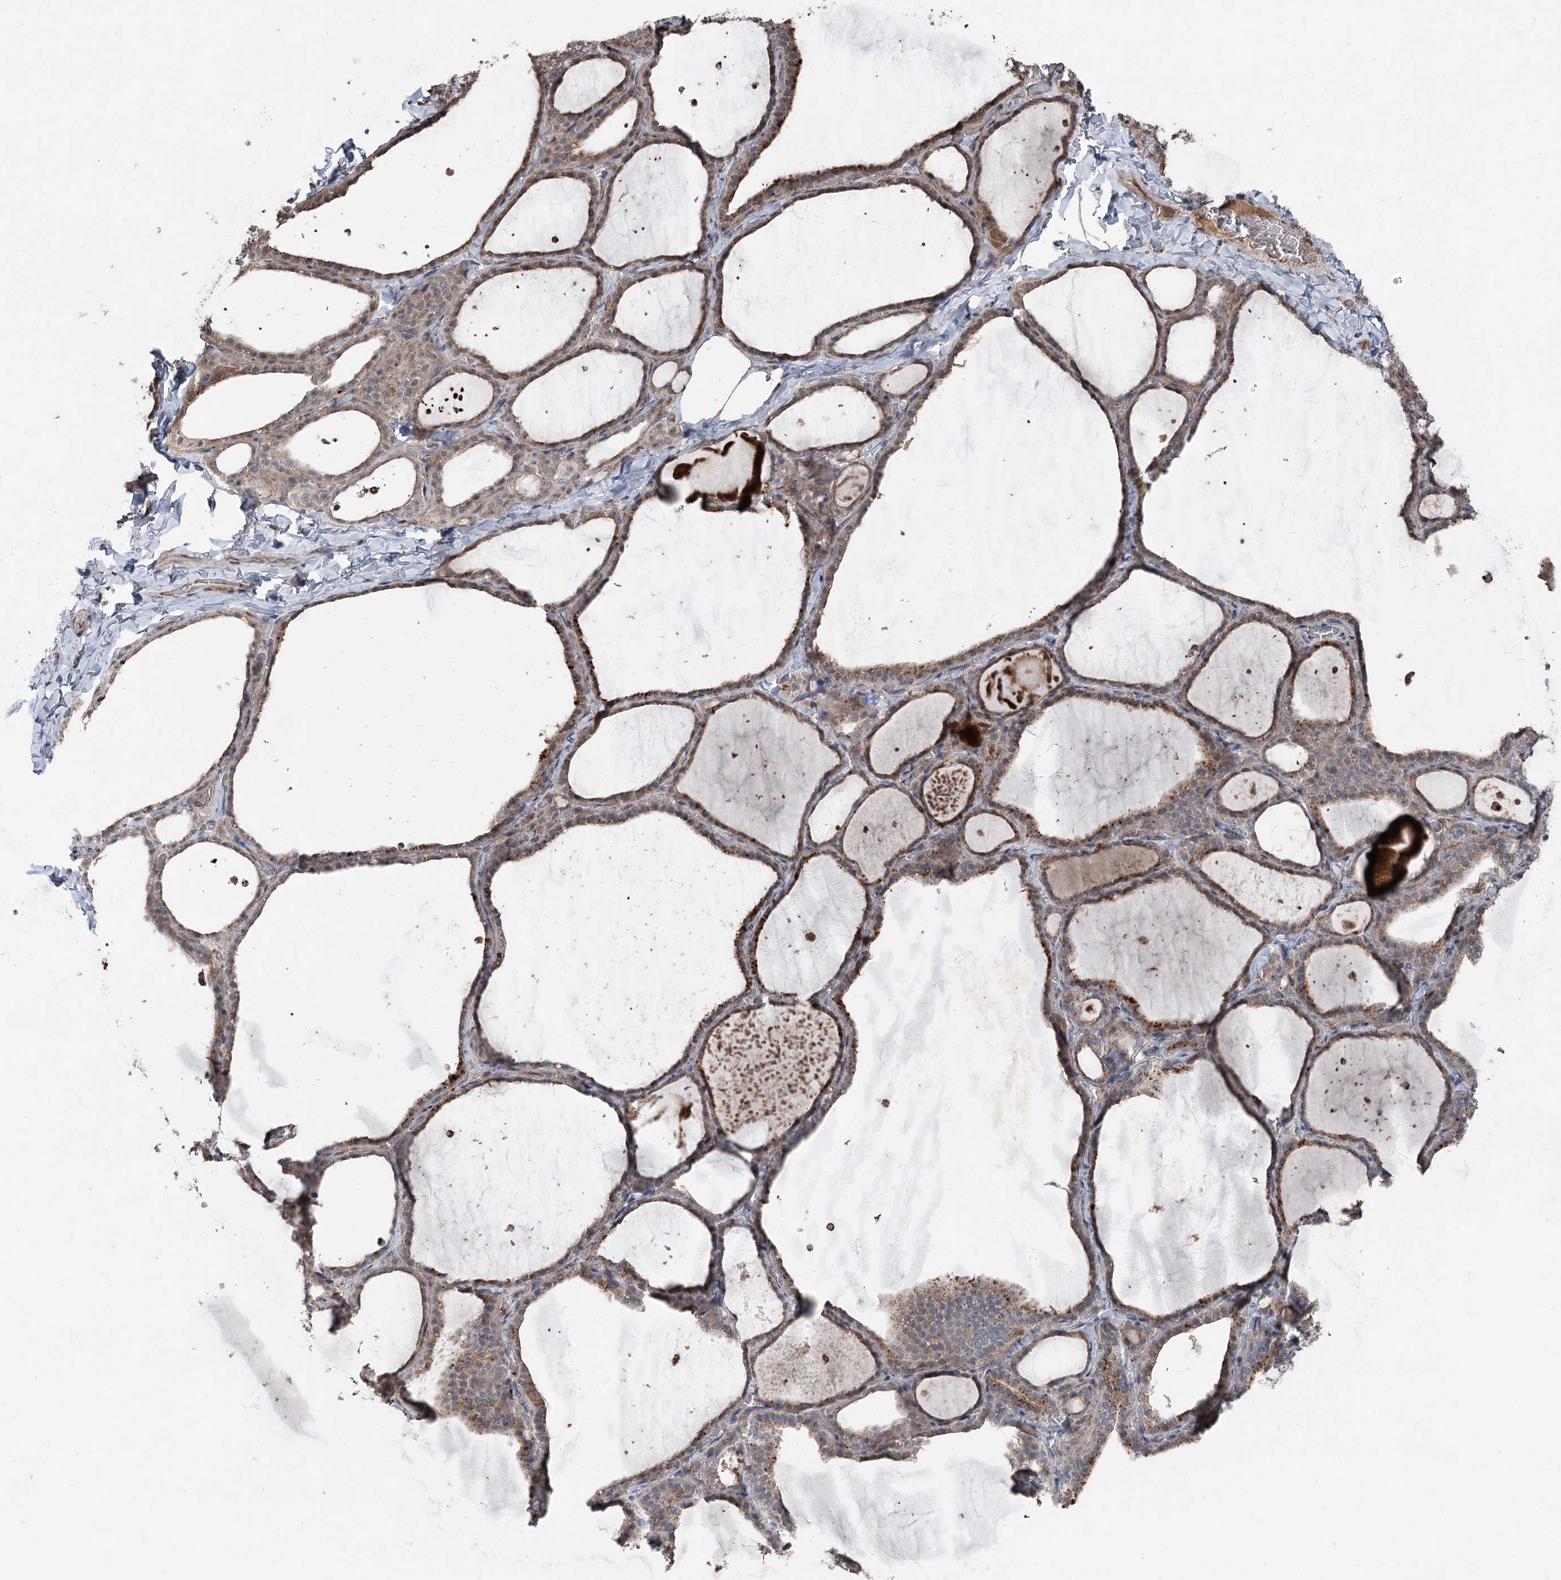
{"staining": {"intensity": "weak", "quantity": ">75%", "location": "cytoplasmic/membranous"}, "tissue": "thyroid gland", "cell_type": "Glandular cells", "image_type": "normal", "snomed": [{"axis": "morphology", "description": "Normal tissue, NOS"}, {"axis": "topography", "description": "Thyroid gland"}], "caption": "Thyroid gland stained for a protein displays weak cytoplasmic/membranous positivity in glandular cells.", "gene": "MAPK8IP2", "patient": {"sex": "female", "age": 22}}